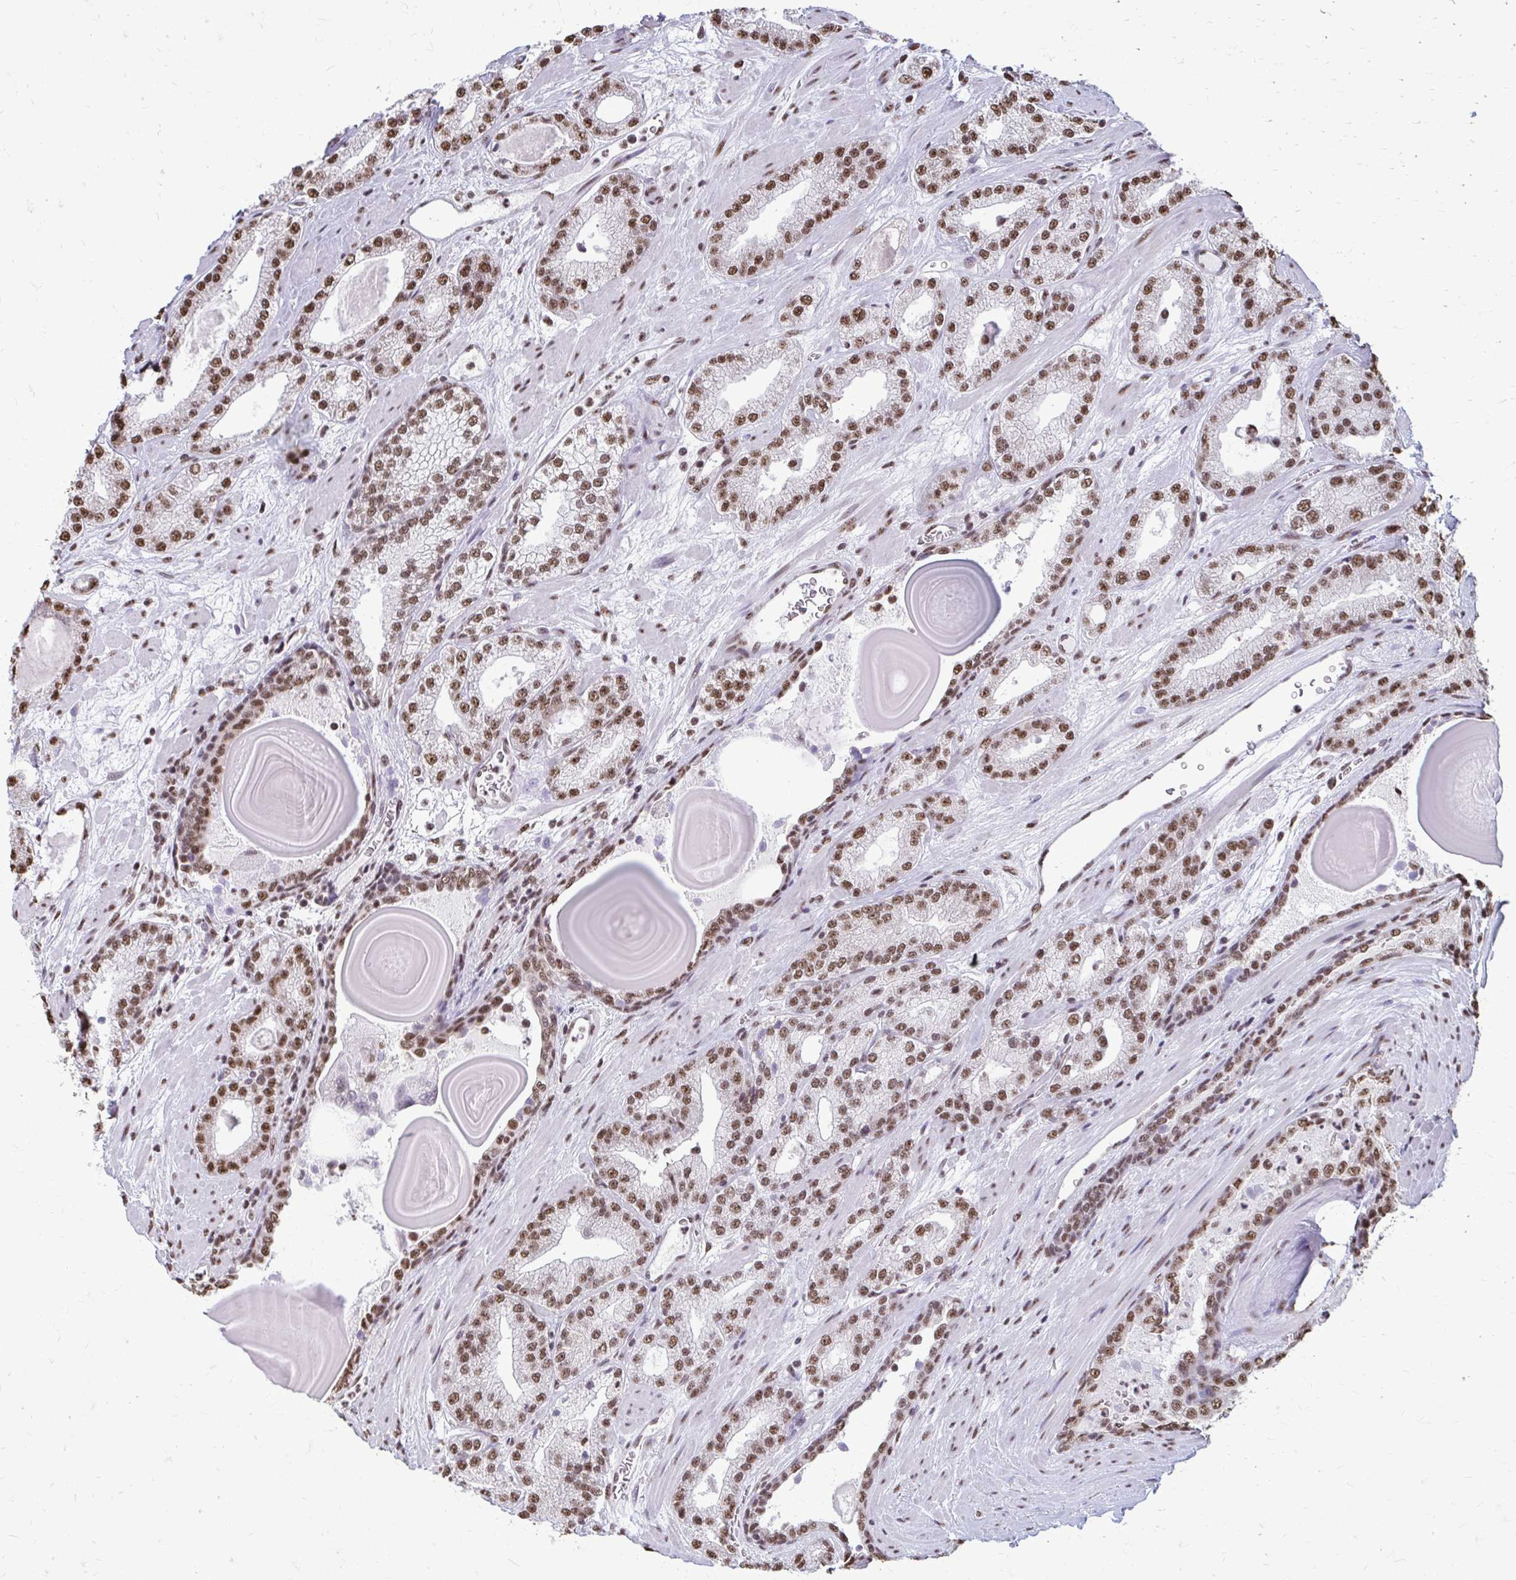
{"staining": {"intensity": "moderate", "quantity": ">75%", "location": "nuclear"}, "tissue": "prostate cancer", "cell_type": "Tumor cells", "image_type": "cancer", "snomed": [{"axis": "morphology", "description": "Adenocarcinoma, High grade"}, {"axis": "topography", "description": "Prostate"}], "caption": "Prostate adenocarcinoma (high-grade) tissue demonstrates moderate nuclear positivity in about >75% of tumor cells", "gene": "SNRPA", "patient": {"sex": "male", "age": 64}}